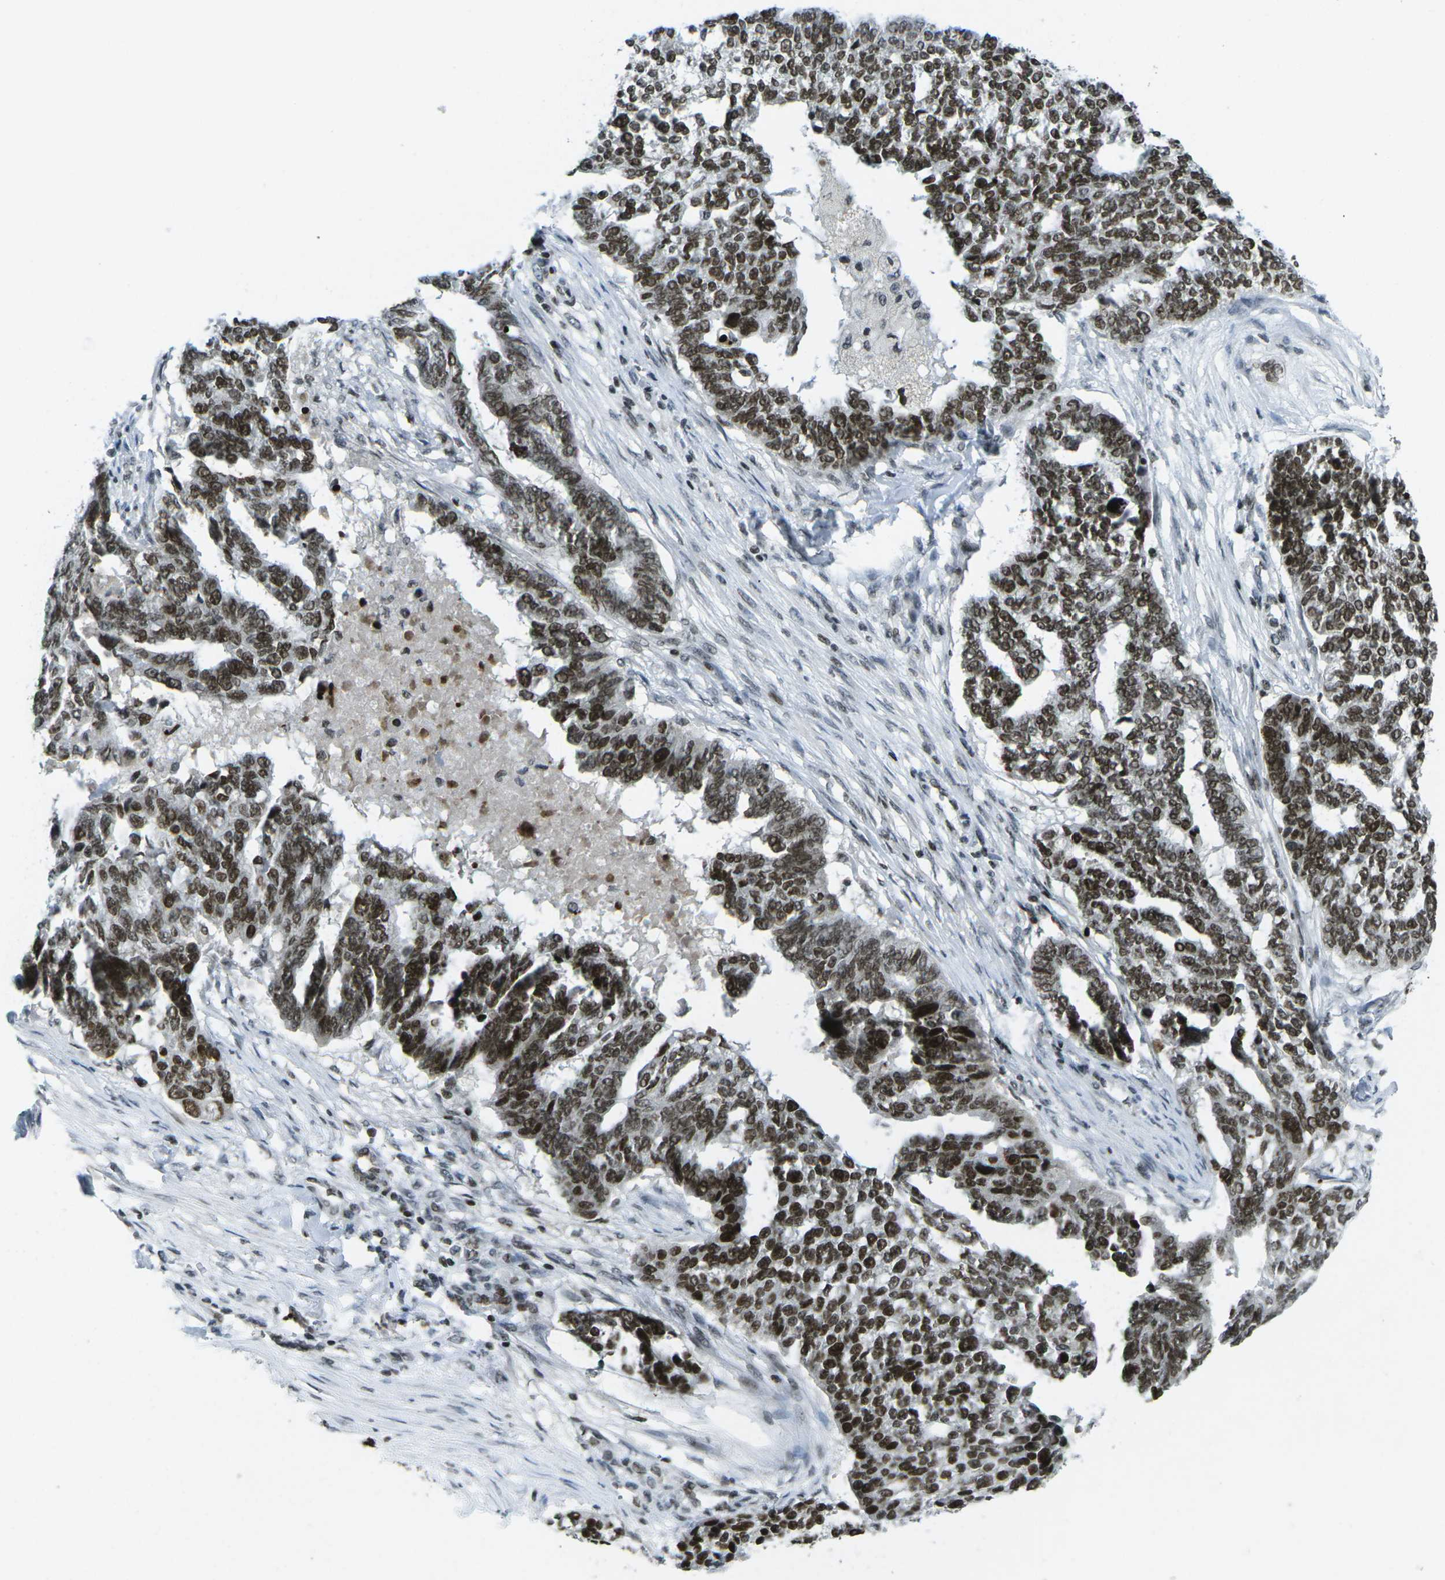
{"staining": {"intensity": "strong", "quantity": ">75%", "location": "nuclear"}, "tissue": "ovarian cancer", "cell_type": "Tumor cells", "image_type": "cancer", "snomed": [{"axis": "morphology", "description": "Cystadenocarcinoma, serous, NOS"}, {"axis": "topography", "description": "Ovary"}], "caption": "Strong nuclear protein positivity is appreciated in about >75% of tumor cells in ovarian serous cystadenocarcinoma. The protein is shown in brown color, while the nuclei are stained blue.", "gene": "EME1", "patient": {"sex": "female", "age": 59}}